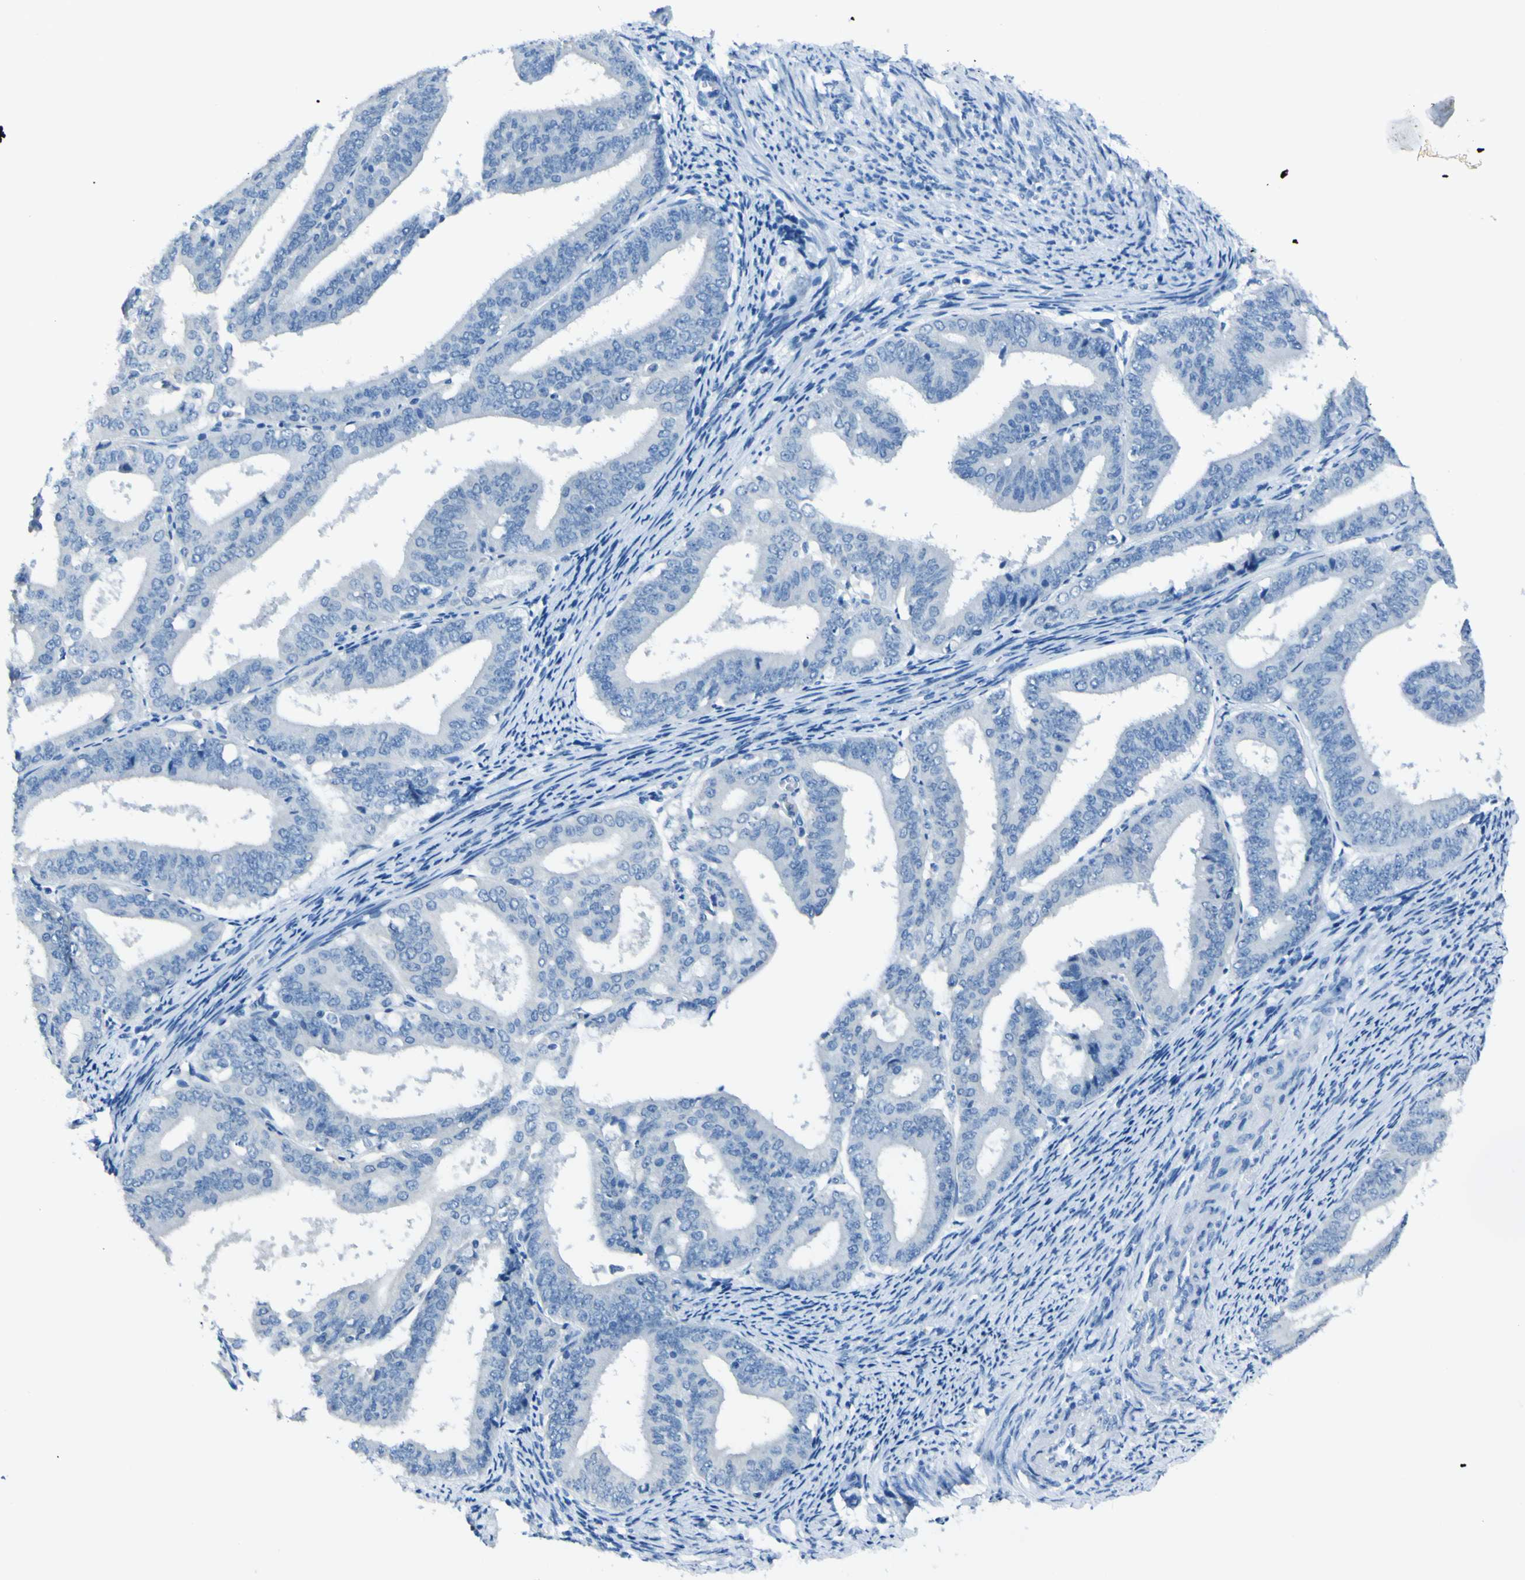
{"staining": {"intensity": "negative", "quantity": "none", "location": "none"}, "tissue": "endometrial cancer", "cell_type": "Tumor cells", "image_type": "cancer", "snomed": [{"axis": "morphology", "description": "Adenocarcinoma, NOS"}, {"axis": "topography", "description": "Endometrium"}], "caption": "Immunohistochemistry of endometrial adenocarcinoma shows no expression in tumor cells.", "gene": "PHKG1", "patient": {"sex": "female", "age": 63}}